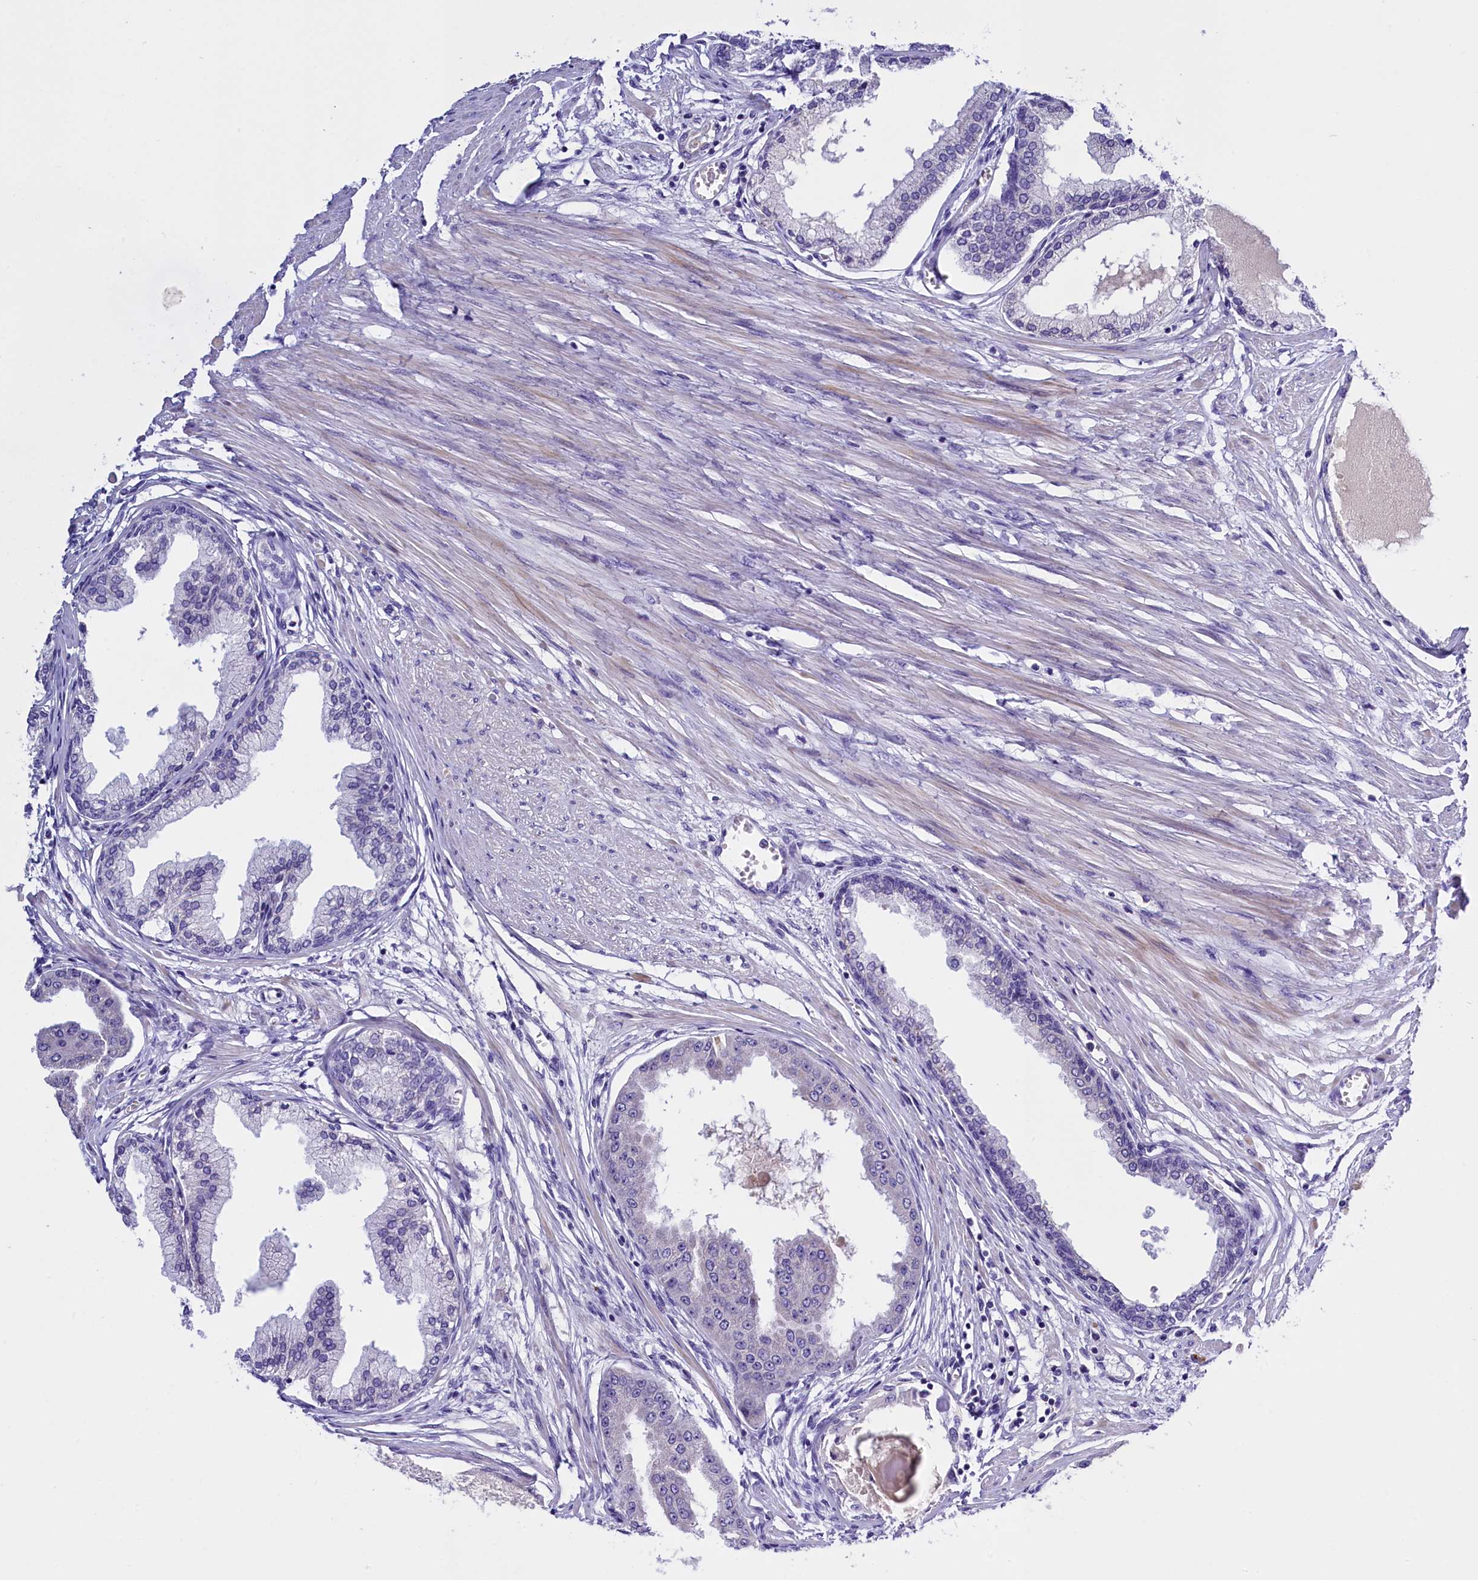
{"staining": {"intensity": "negative", "quantity": "none", "location": "none"}, "tissue": "prostate cancer", "cell_type": "Tumor cells", "image_type": "cancer", "snomed": [{"axis": "morphology", "description": "Adenocarcinoma, Low grade"}, {"axis": "topography", "description": "Prostate"}], "caption": "Immunohistochemistry photomicrograph of neoplastic tissue: human prostate cancer (low-grade adenocarcinoma) stained with DAB displays no significant protein expression in tumor cells.", "gene": "RTTN", "patient": {"sex": "male", "age": 63}}